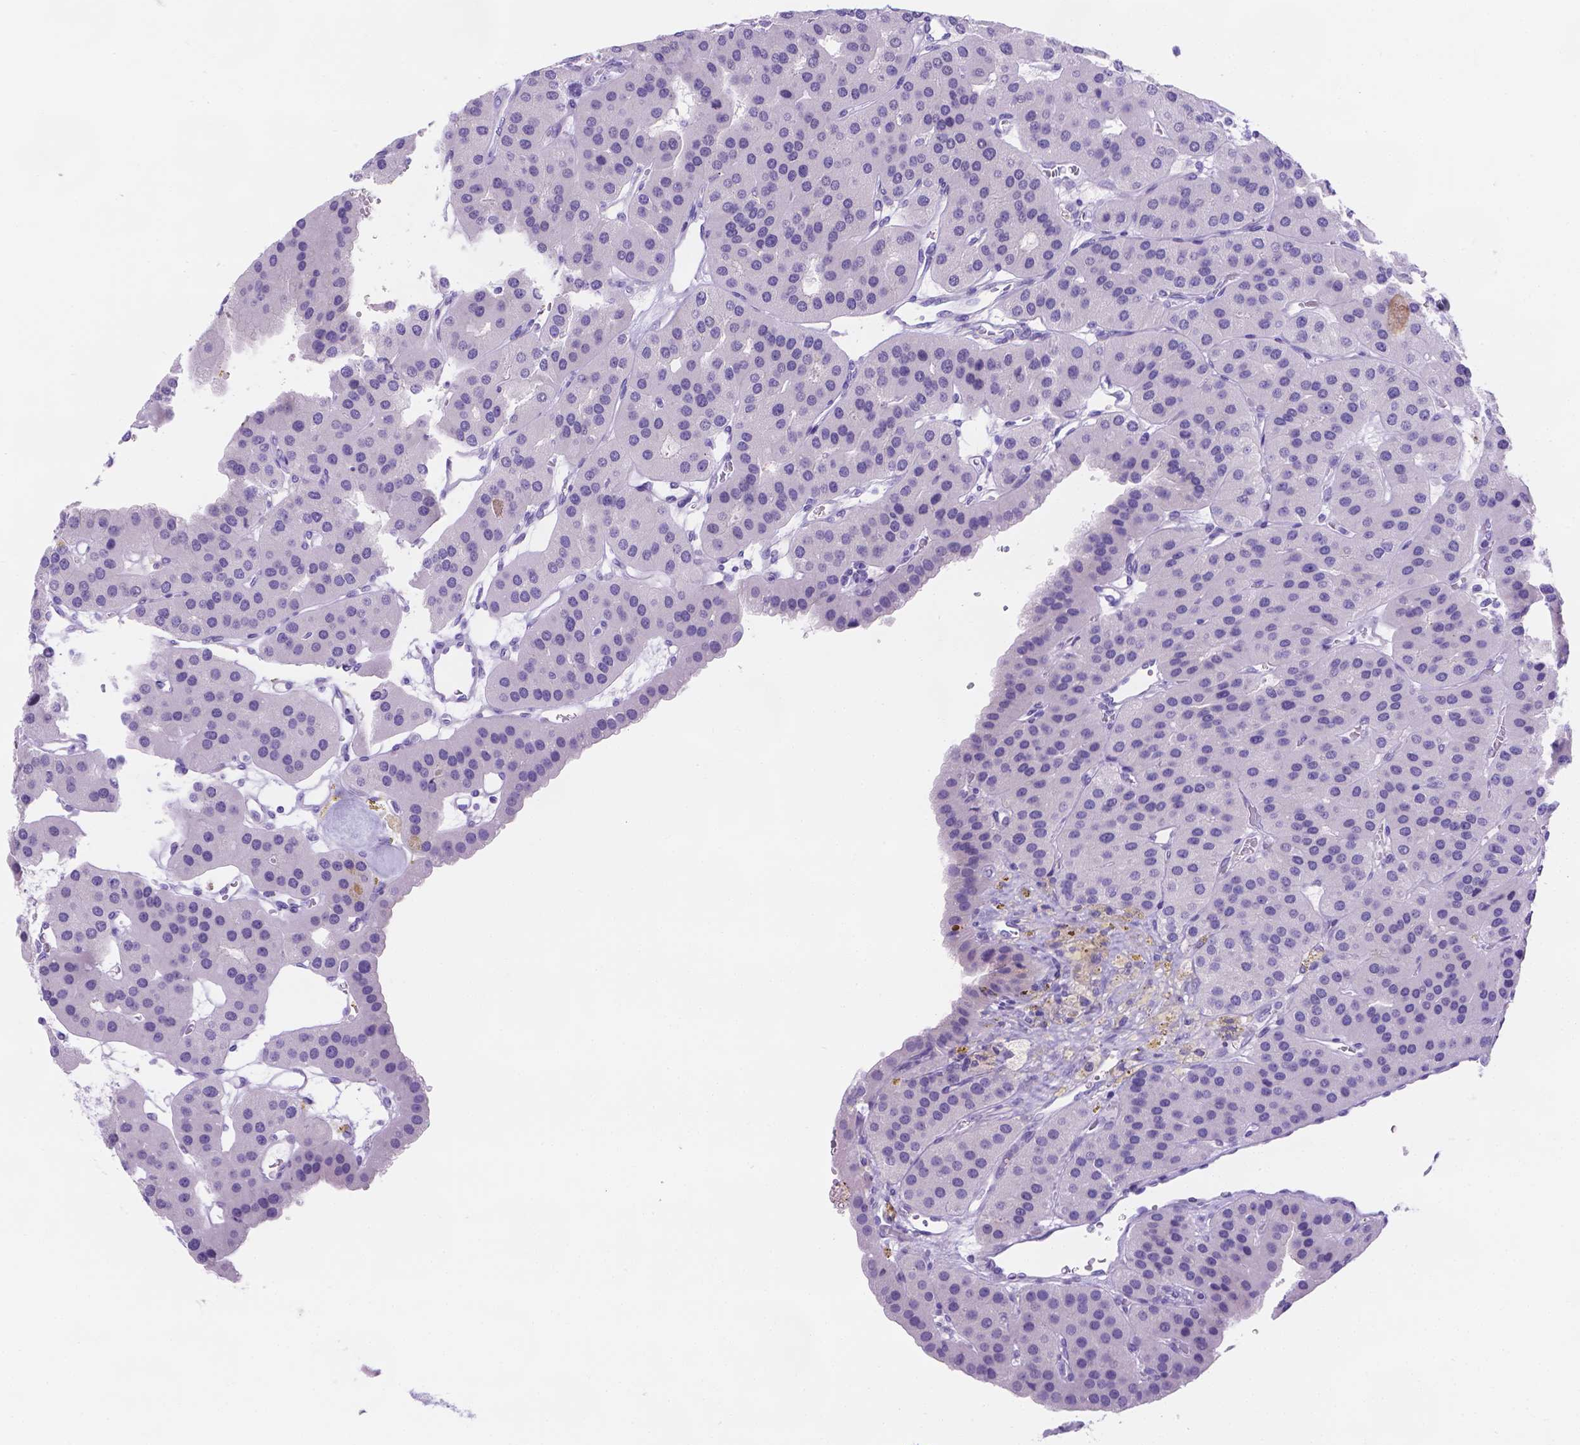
{"staining": {"intensity": "negative", "quantity": "none", "location": "none"}, "tissue": "parathyroid gland", "cell_type": "Glandular cells", "image_type": "normal", "snomed": [{"axis": "morphology", "description": "Normal tissue, NOS"}, {"axis": "morphology", "description": "Adenoma, NOS"}, {"axis": "topography", "description": "Parathyroid gland"}], "caption": "Glandular cells show no significant staining in unremarkable parathyroid gland.", "gene": "MLN", "patient": {"sex": "female", "age": 86}}